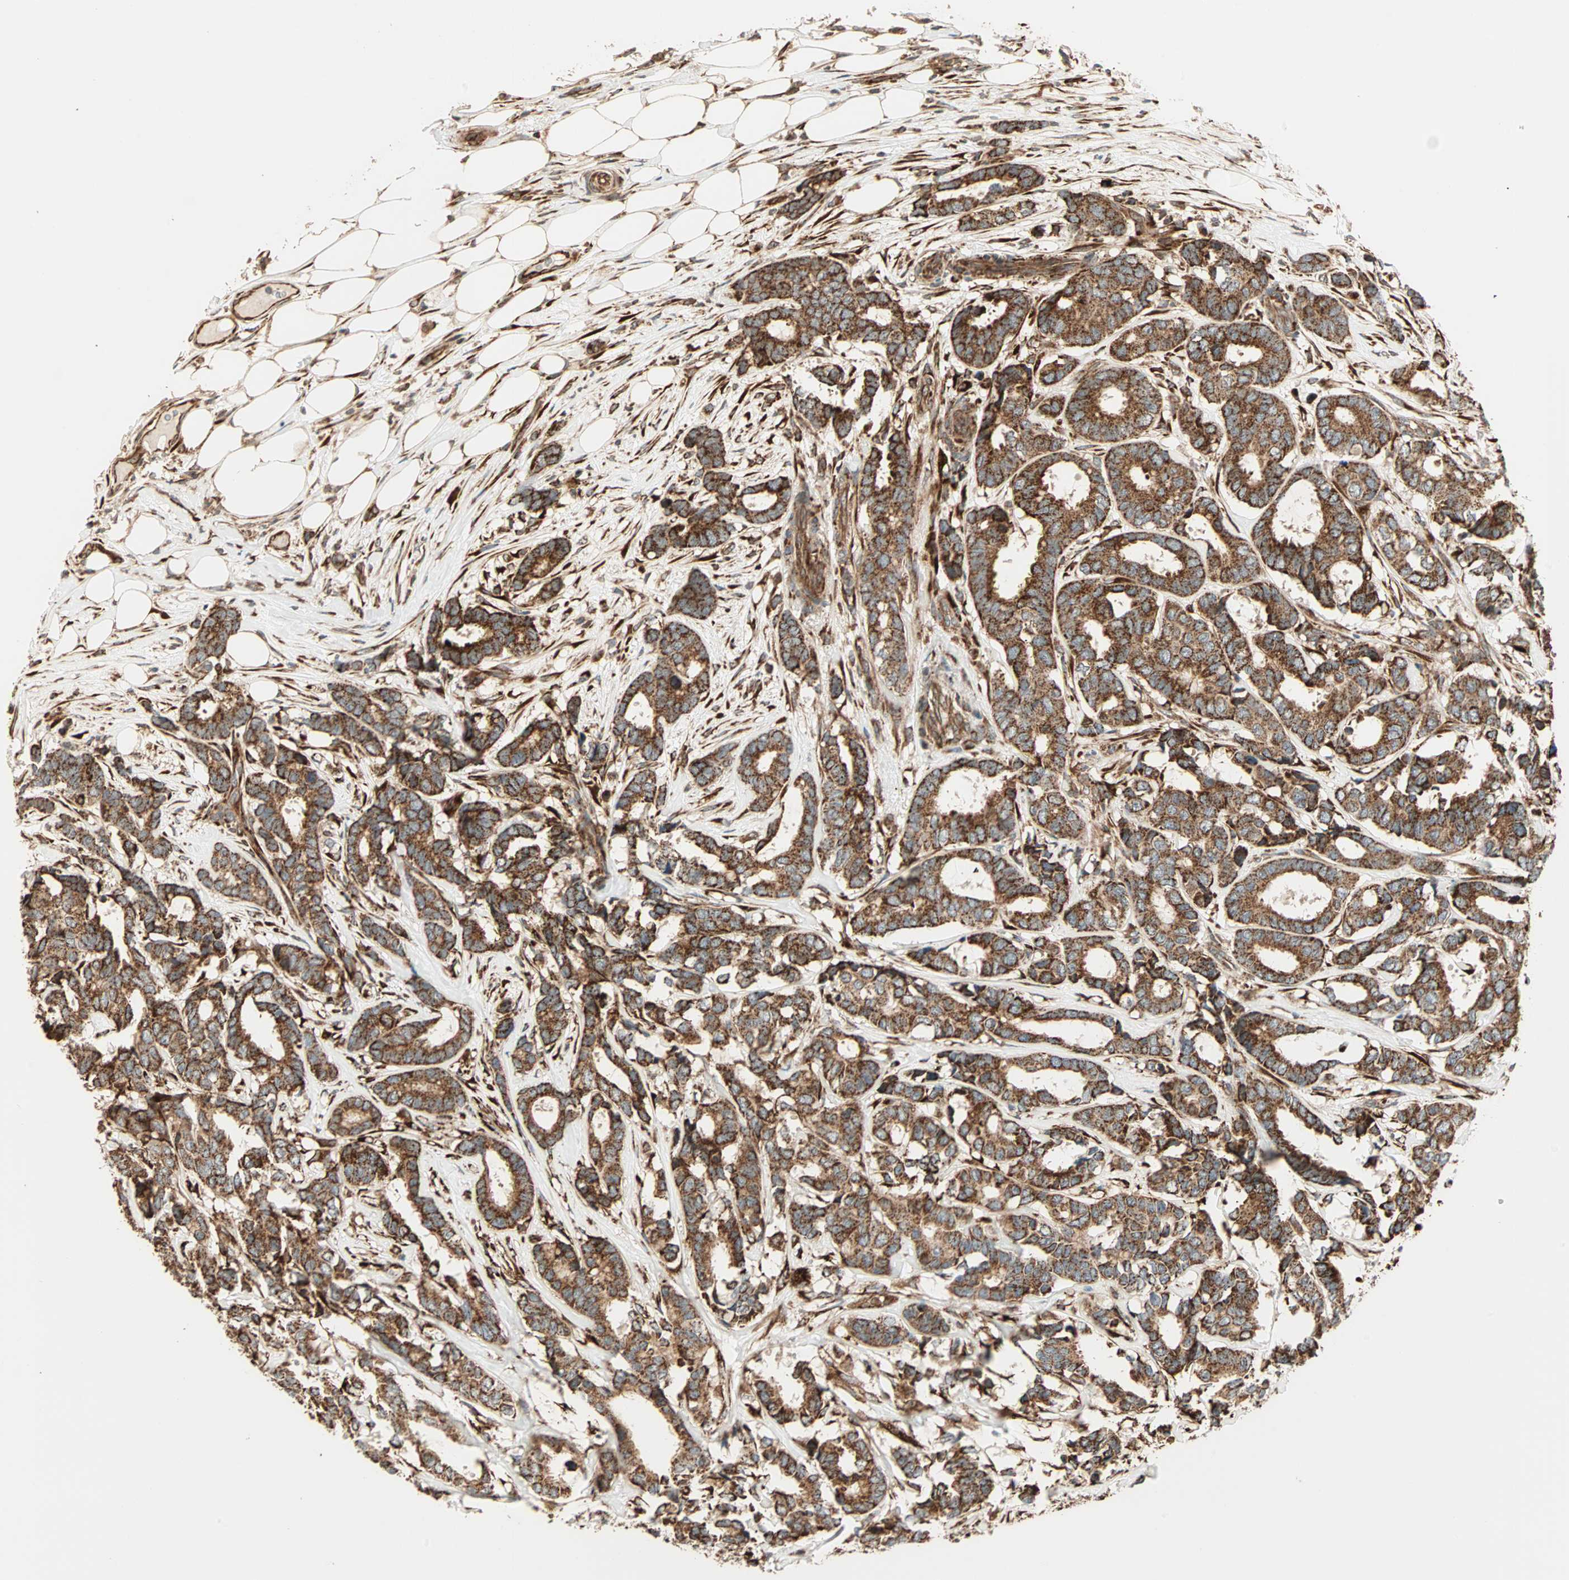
{"staining": {"intensity": "strong", "quantity": ">75%", "location": "cytoplasmic/membranous"}, "tissue": "breast cancer", "cell_type": "Tumor cells", "image_type": "cancer", "snomed": [{"axis": "morphology", "description": "Duct carcinoma"}, {"axis": "topography", "description": "Breast"}], "caption": "Breast cancer stained for a protein (brown) reveals strong cytoplasmic/membranous positive positivity in approximately >75% of tumor cells.", "gene": "P4HA1", "patient": {"sex": "female", "age": 87}}